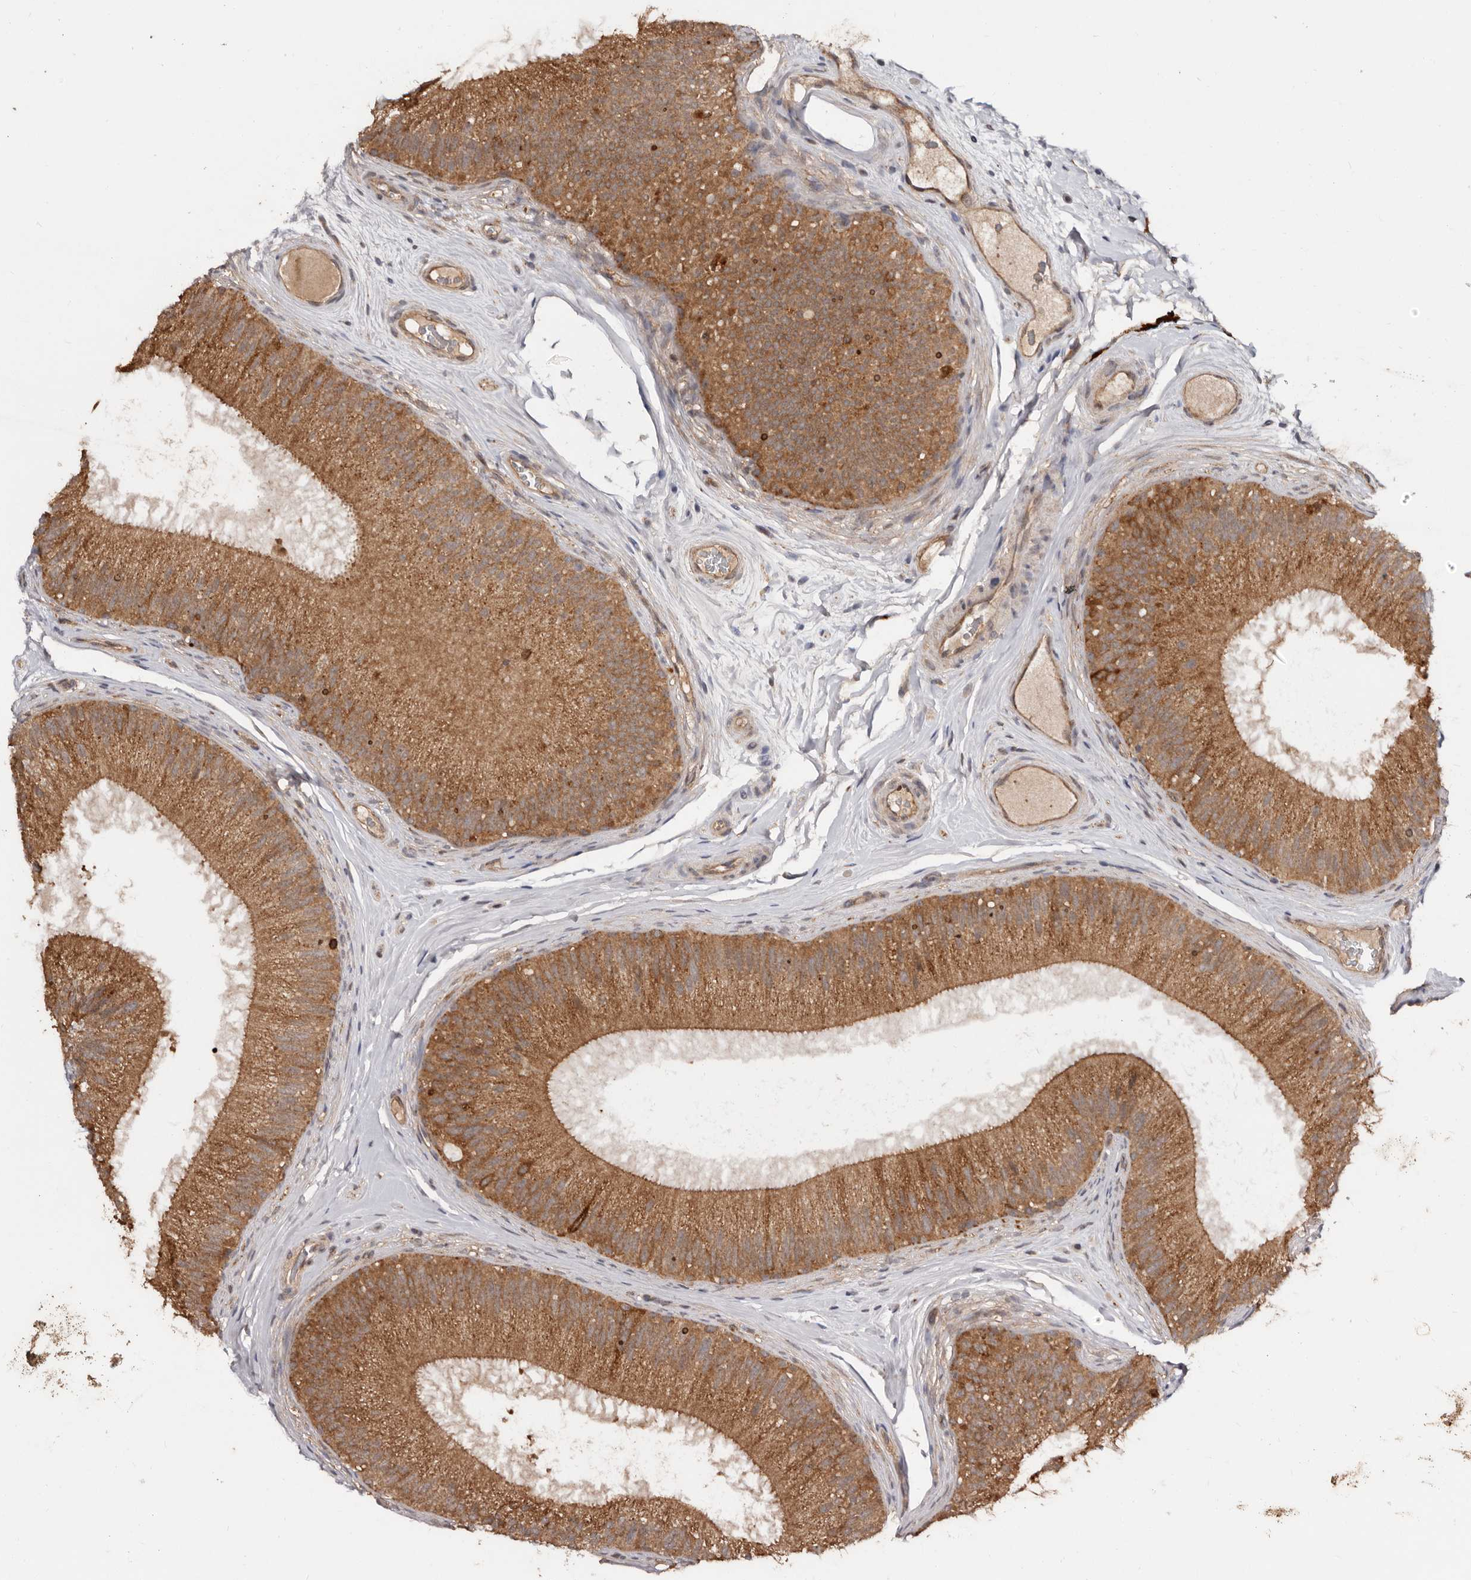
{"staining": {"intensity": "strong", "quantity": ">75%", "location": "cytoplasmic/membranous"}, "tissue": "epididymis", "cell_type": "Glandular cells", "image_type": "normal", "snomed": [{"axis": "morphology", "description": "Normal tissue, NOS"}, {"axis": "topography", "description": "Epididymis"}], "caption": "IHC photomicrograph of unremarkable human epididymis stained for a protein (brown), which demonstrates high levels of strong cytoplasmic/membranous positivity in approximately >75% of glandular cells.", "gene": "RSPO2", "patient": {"sex": "male", "age": 45}}